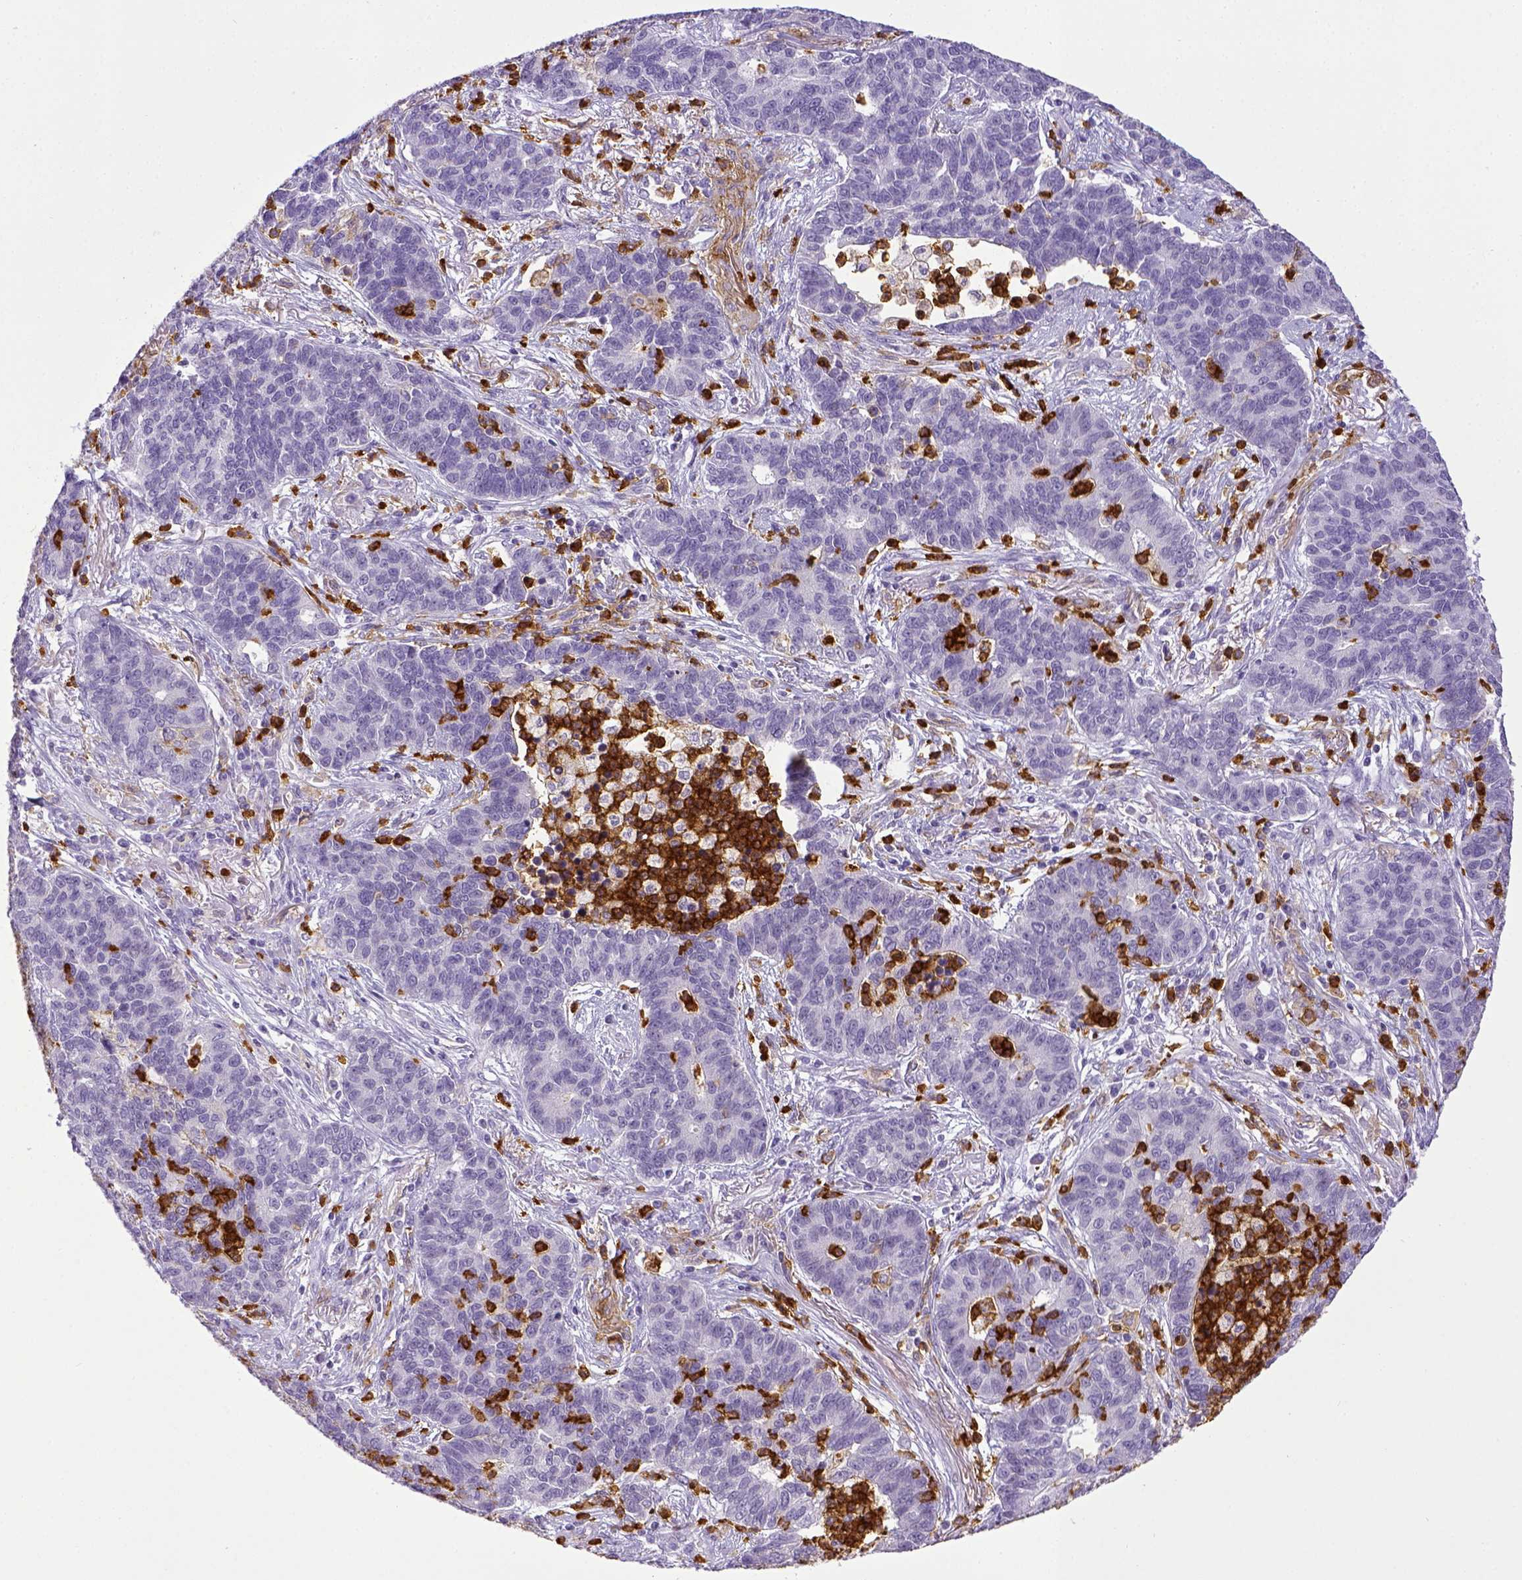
{"staining": {"intensity": "negative", "quantity": "none", "location": "none"}, "tissue": "lung cancer", "cell_type": "Tumor cells", "image_type": "cancer", "snomed": [{"axis": "morphology", "description": "Adenocarcinoma, NOS"}, {"axis": "topography", "description": "Lung"}], "caption": "High power microscopy histopathology image of an immunohistochemistry (IHC) image of lung cancer (adenocarcinoma), revealing no significant expression in tumor cells. The staining is performed using DAB (3,3'-diaminobenzidine) brown chromogen with nuclei counter-stained in using hematoxylin.", "gene": "ITGAM", "patient": {"sex": "female", "age": 57}}